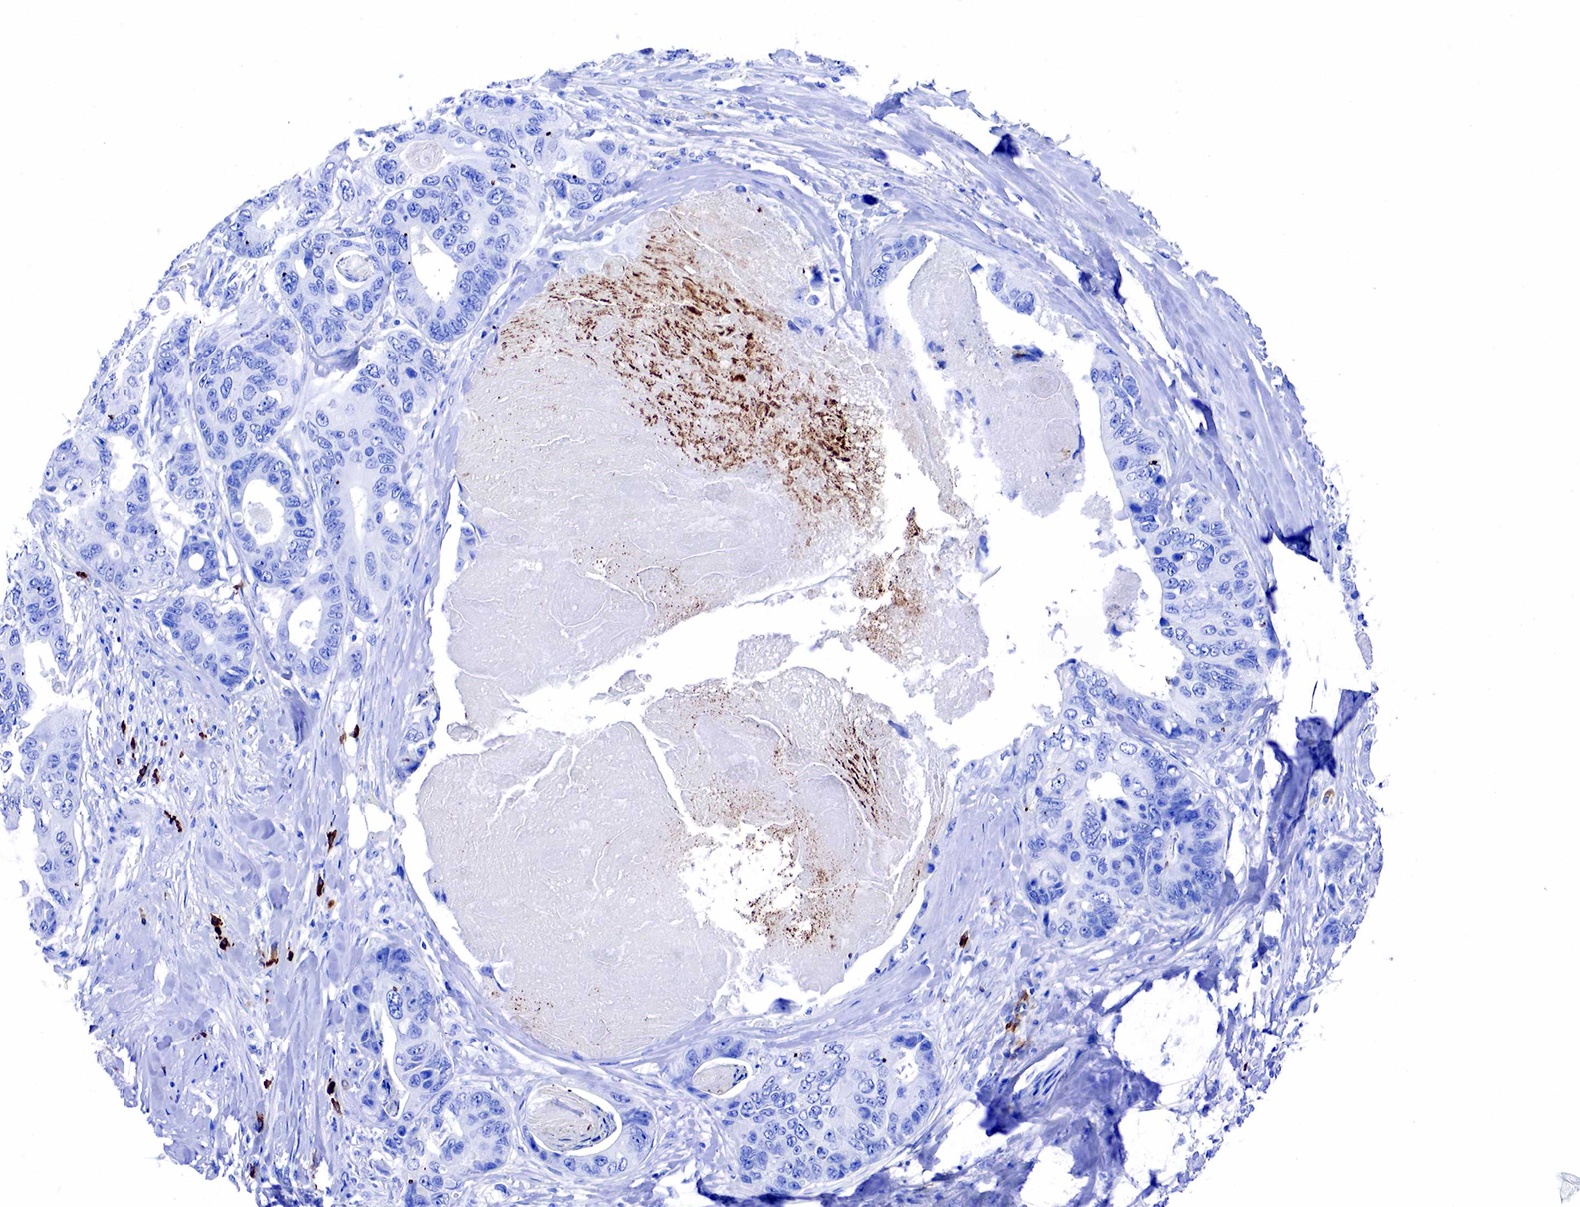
{"staining": {"intensity": "negative", "quantity": "none", "location": "none"}, "tissue": "colorectal cancer", "cell_type": "Tumor cells", "image_type": "cancer", "snomed": [{"axis": "morphology", "description": "Adenocarcinoma, NOS"}, {"axis": "topography", "description": "Colon"}], "caption": "The image shows no staining of tumor cells in adenocarcinoma (colorectal).", "gene": "CD79A", "patient": {"sex": "female", "age": 86}}